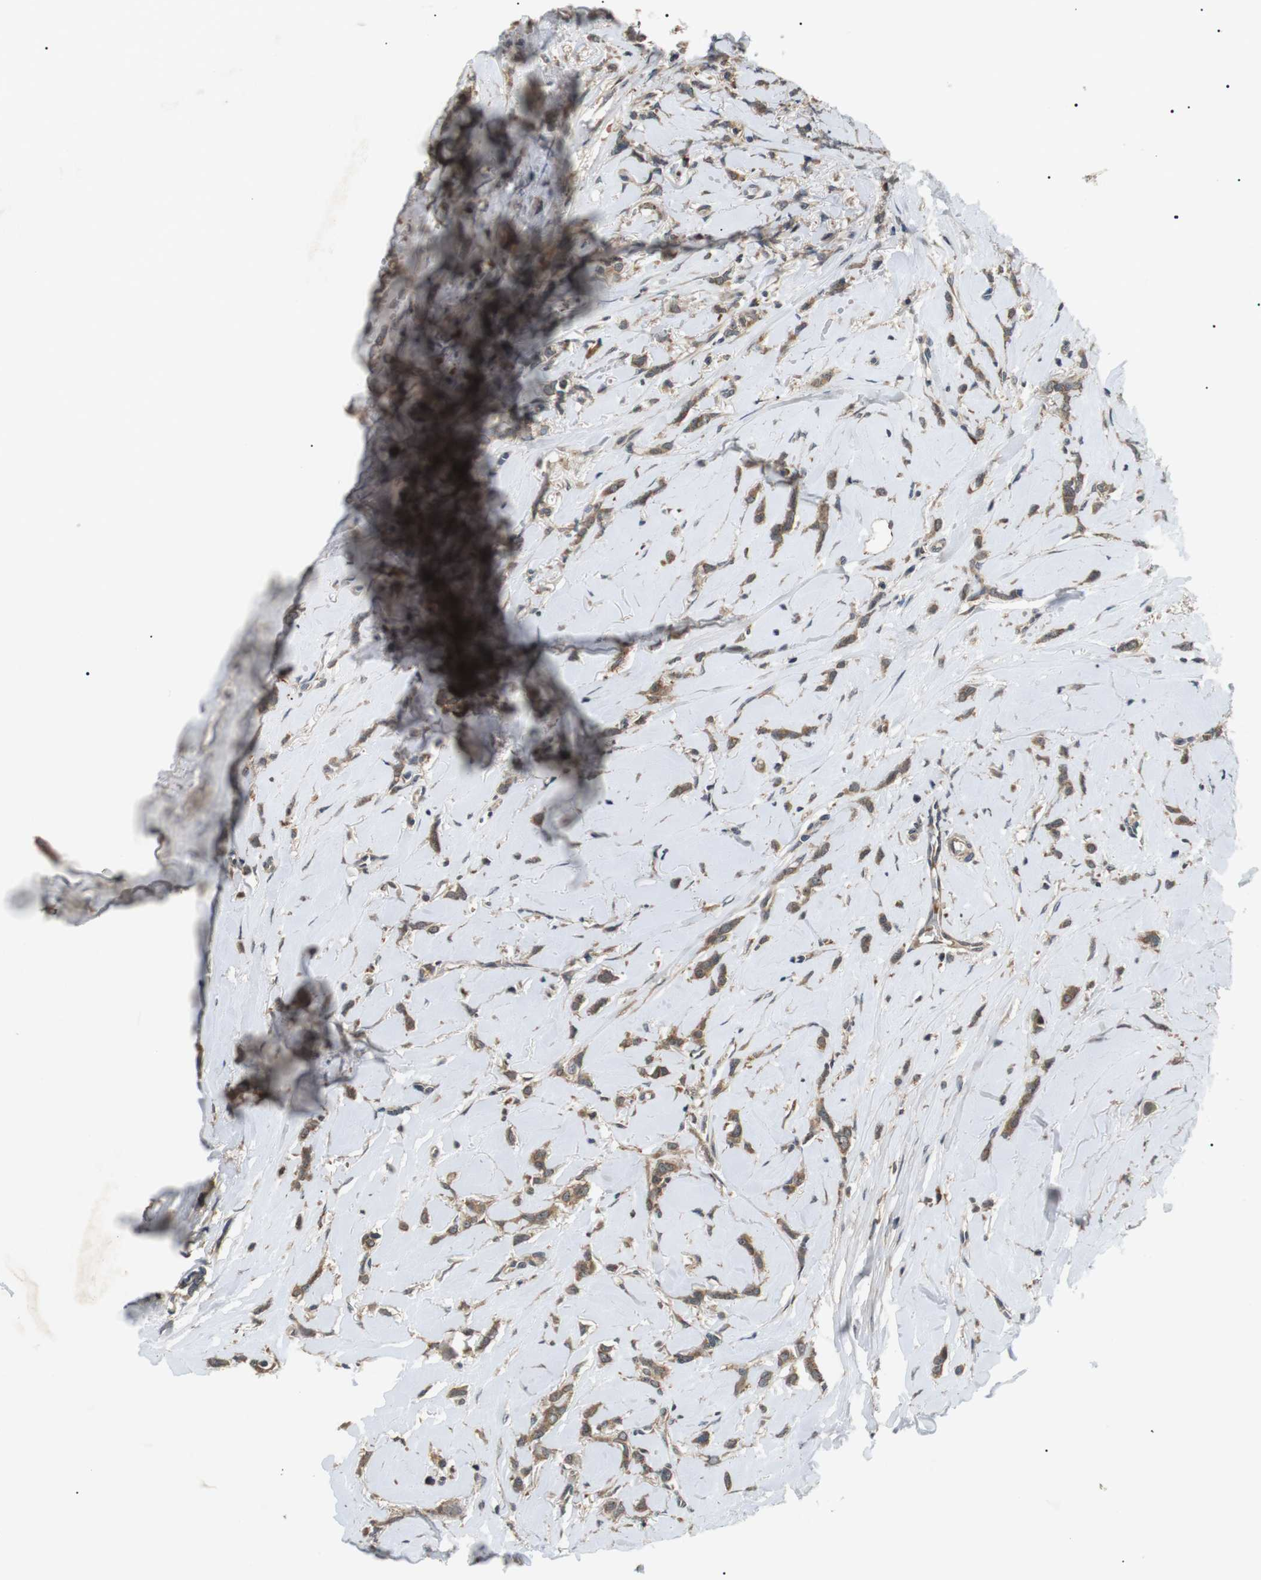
{"staining": {"intensity": "moderate", "quantity": ">75%", "location": "cytoplasmic/membranous"}, "tissue": "breast cancer", "cell_type": "Tumor cells", "image_type": "cancer", "snomed": [{"axis": "morphology", "description": "Lobular carcinoma"}, {"axis": "topography", "description": "Skin"}, {"axis": "topography", "description": "Breast"}], "caption": "A histopathology image of breast cancer stained for a protein demonstrates moderate cytoplasmic/membranous brown staining in tumor cells.", "gene": "HSPA13", "patient": {"sex": "female", "age": 46}}